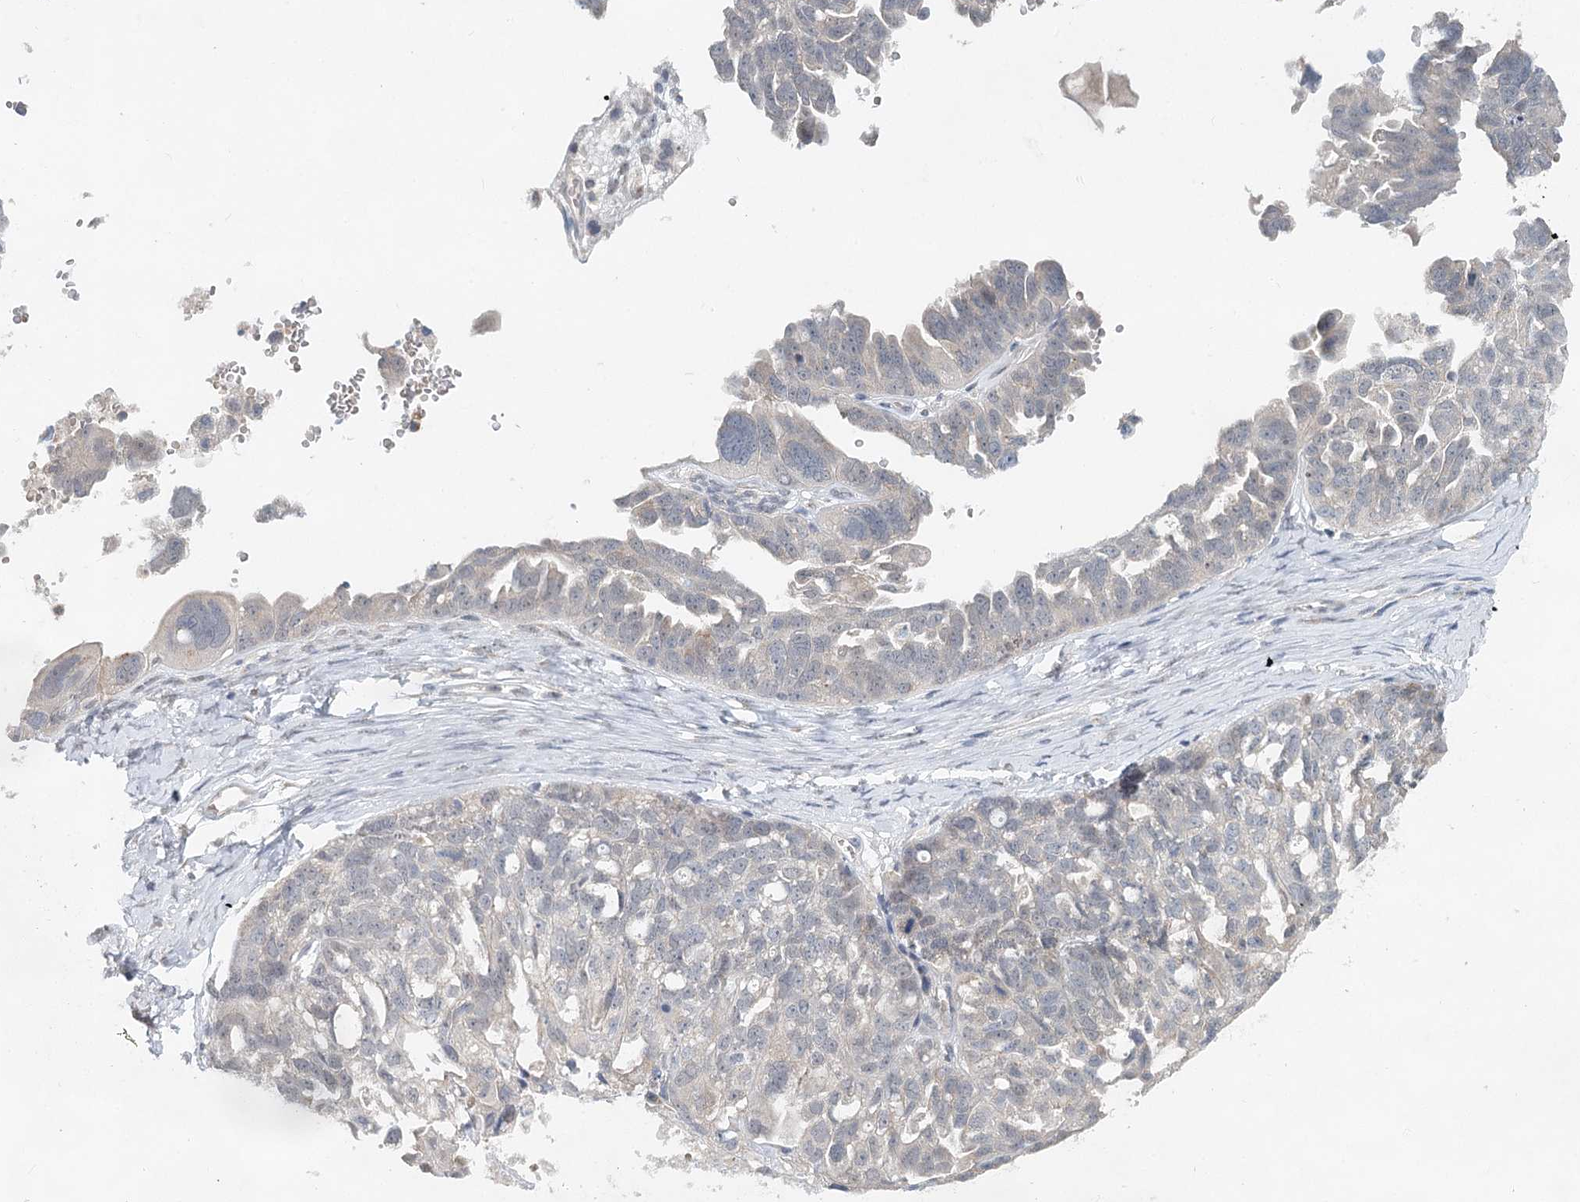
{"staining": {"intensity": "negative", "quantity": "none", "location": "none"}, "tissue": "ovarian cancer", "cell_type": "Tumor cells", "image_type": "cancer", "snomed": [{"axis": "morphology", "description": "Cystadenocarcinoma, serous, NOS"}, {"axis": "topography", "description": "Ovary"}], "caption": "A histopathology image of ovarian serous cystadenocarcinoma stained for a protein demonstrates no brown staining in tumor cells.", "gene": "BLTP1", "patient": {"sex": "female", "age": 79}}